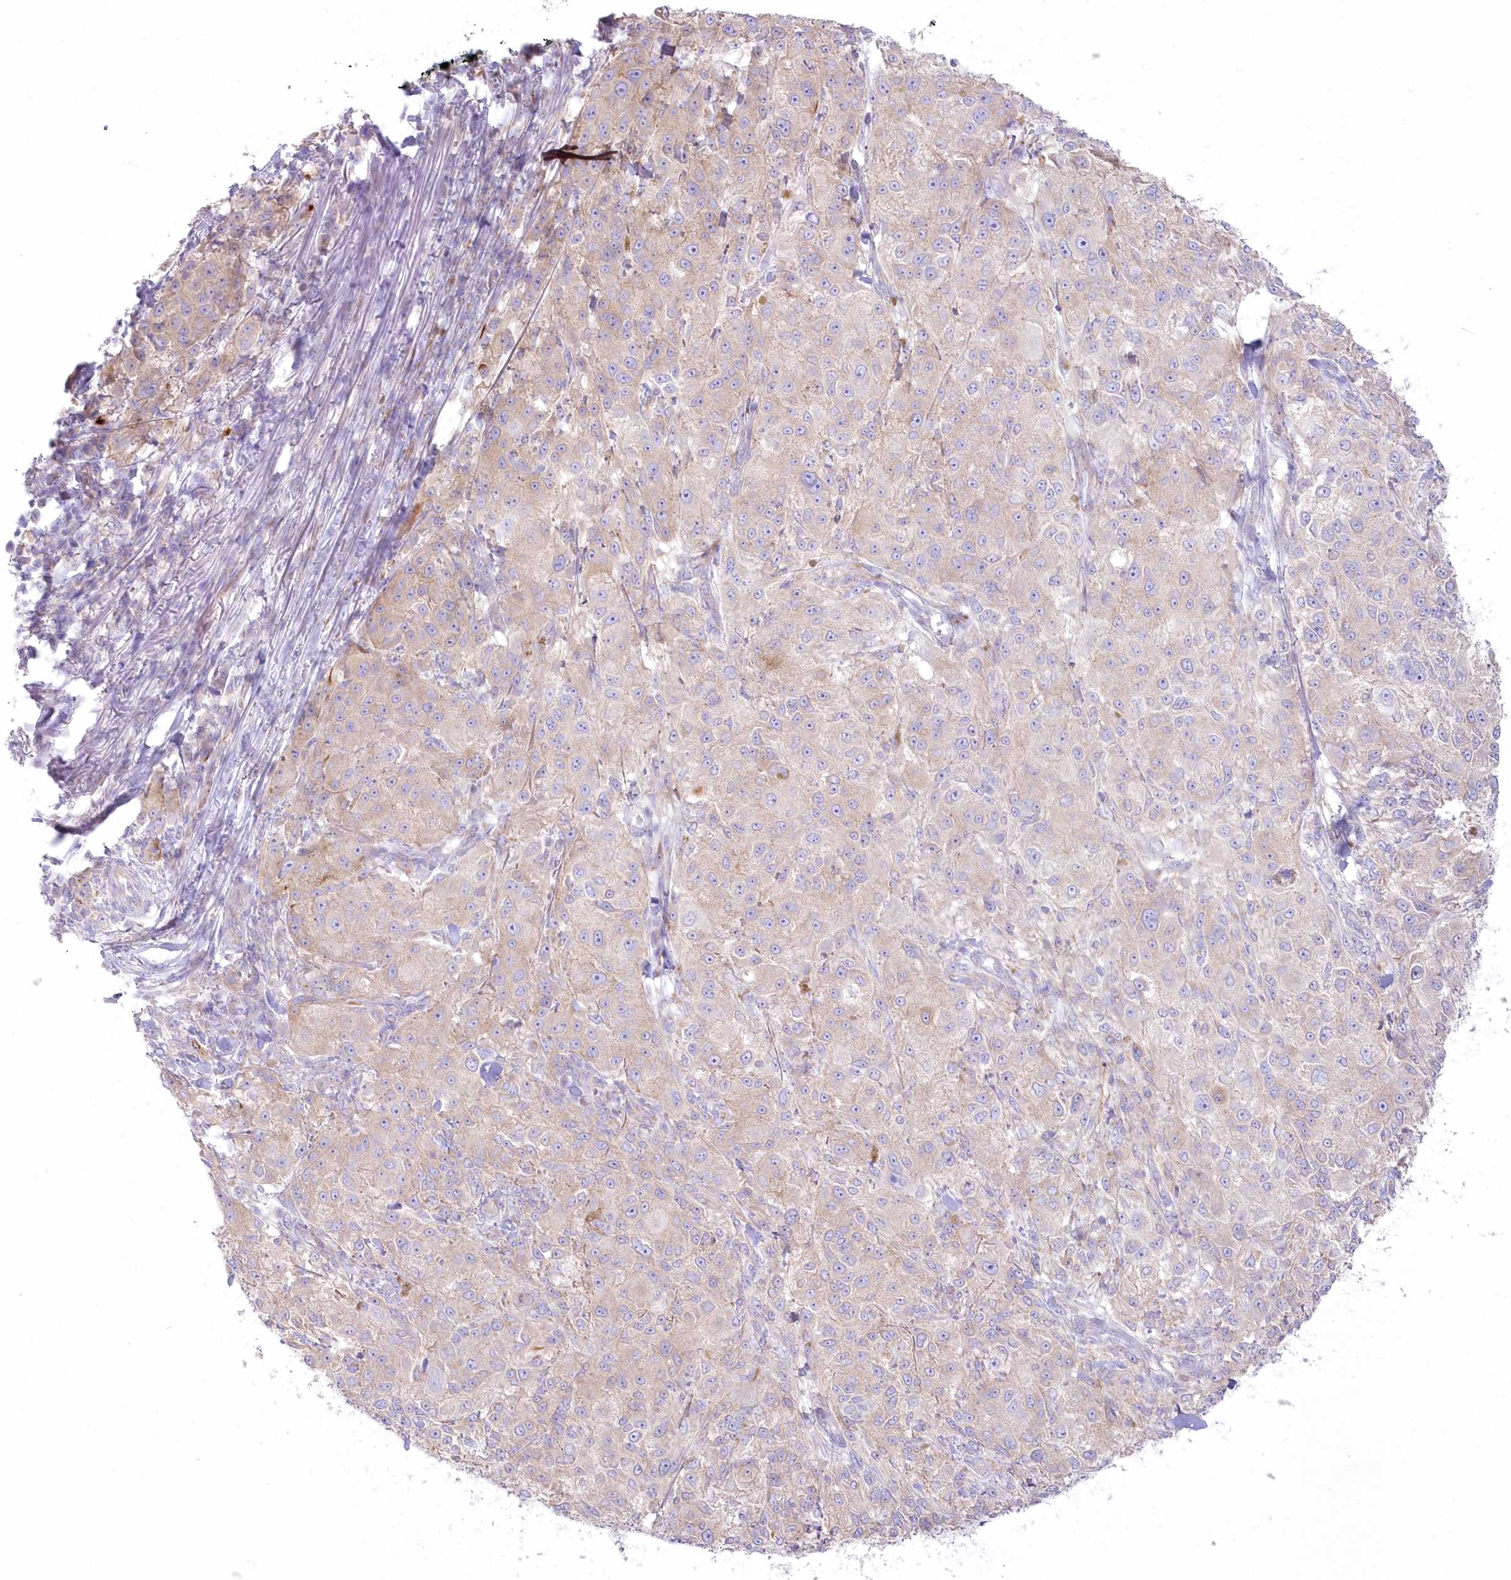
{"staining": {"intensity": "weak", "quantity": "25%-75%", "location": "cytoplasmic/membranous"}, "tissue": "melanoma", "cell_type": "Tumor cells", "image_type": "cancer", "snomed": [{"axis": "morphology", "description": "Necrosis, NOS"}, {"axis": "morphology", "description": "Malignant melanoma, NOS"}, {"axis": "topography", "description": "Skin"}], "caption": "Immunohistochemical staining of melanoma exhibits low levels of weak cytoplasmic/membranous protein expression in about 25%-75% of tumor cells.", "gene": "ZNF843", "patient": {"sex": "female", "age": 87}}